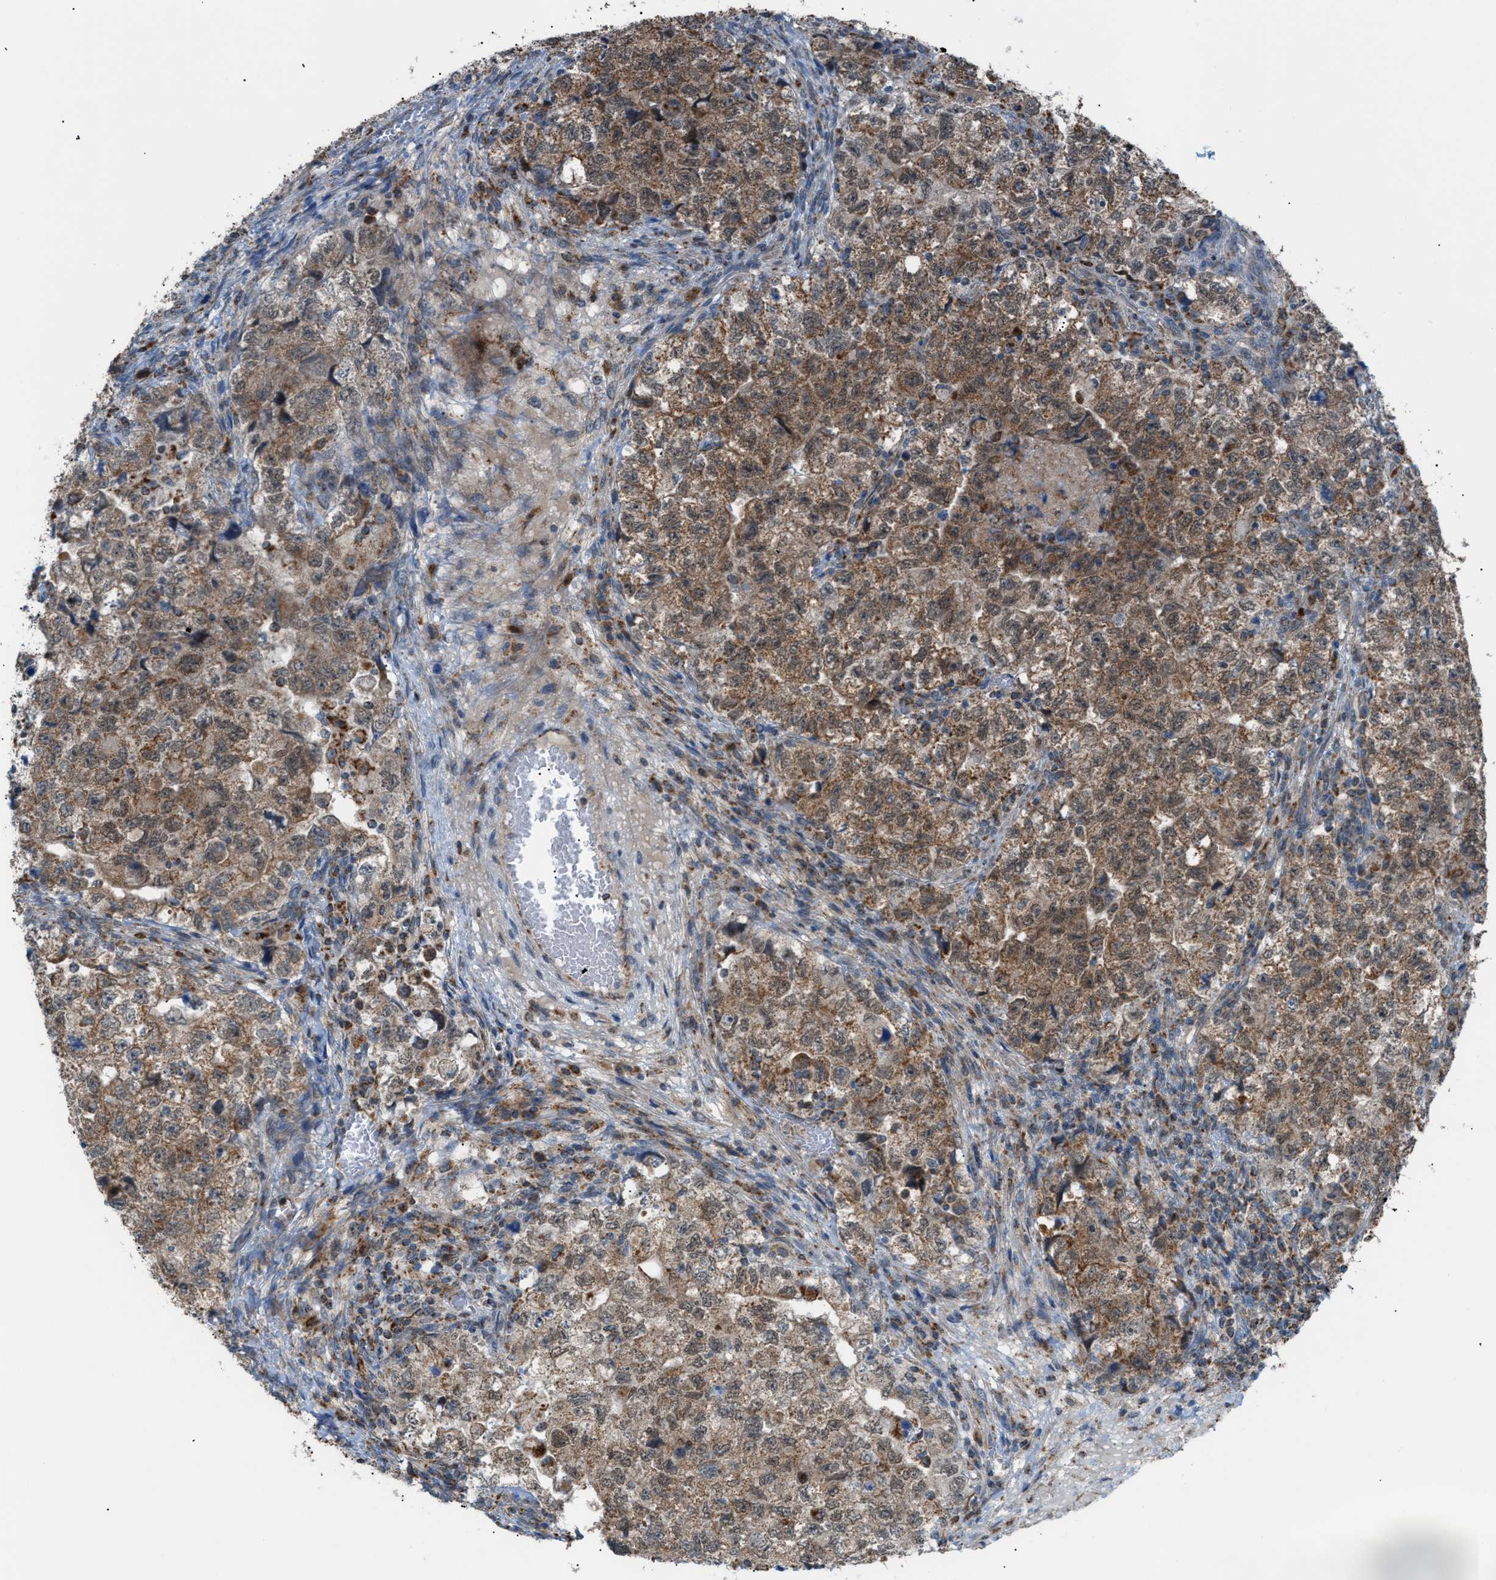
{"staining": {"intensity": "moderate", "quantity": ">75%", "location": "cytoplasmic/membranous,nuclear"}, "tissue": "testis cancer", "cell_type": "Tumor cells", "image_type": "cancer", "snomed": [{"axis": "morphology", "description": "Carcinoma, Embryonal, NOS"}, {"axis": "topography", "description": "Testis"}], "caption": "A medium amount of moderate cytoplasmic/membranous and nuclear expression is seen in approximately >75% of tumor cells in embryonal carcinoma (testis) tissue.", "gene": "SRM", "patient": {"sex": "male", "age": 36}}